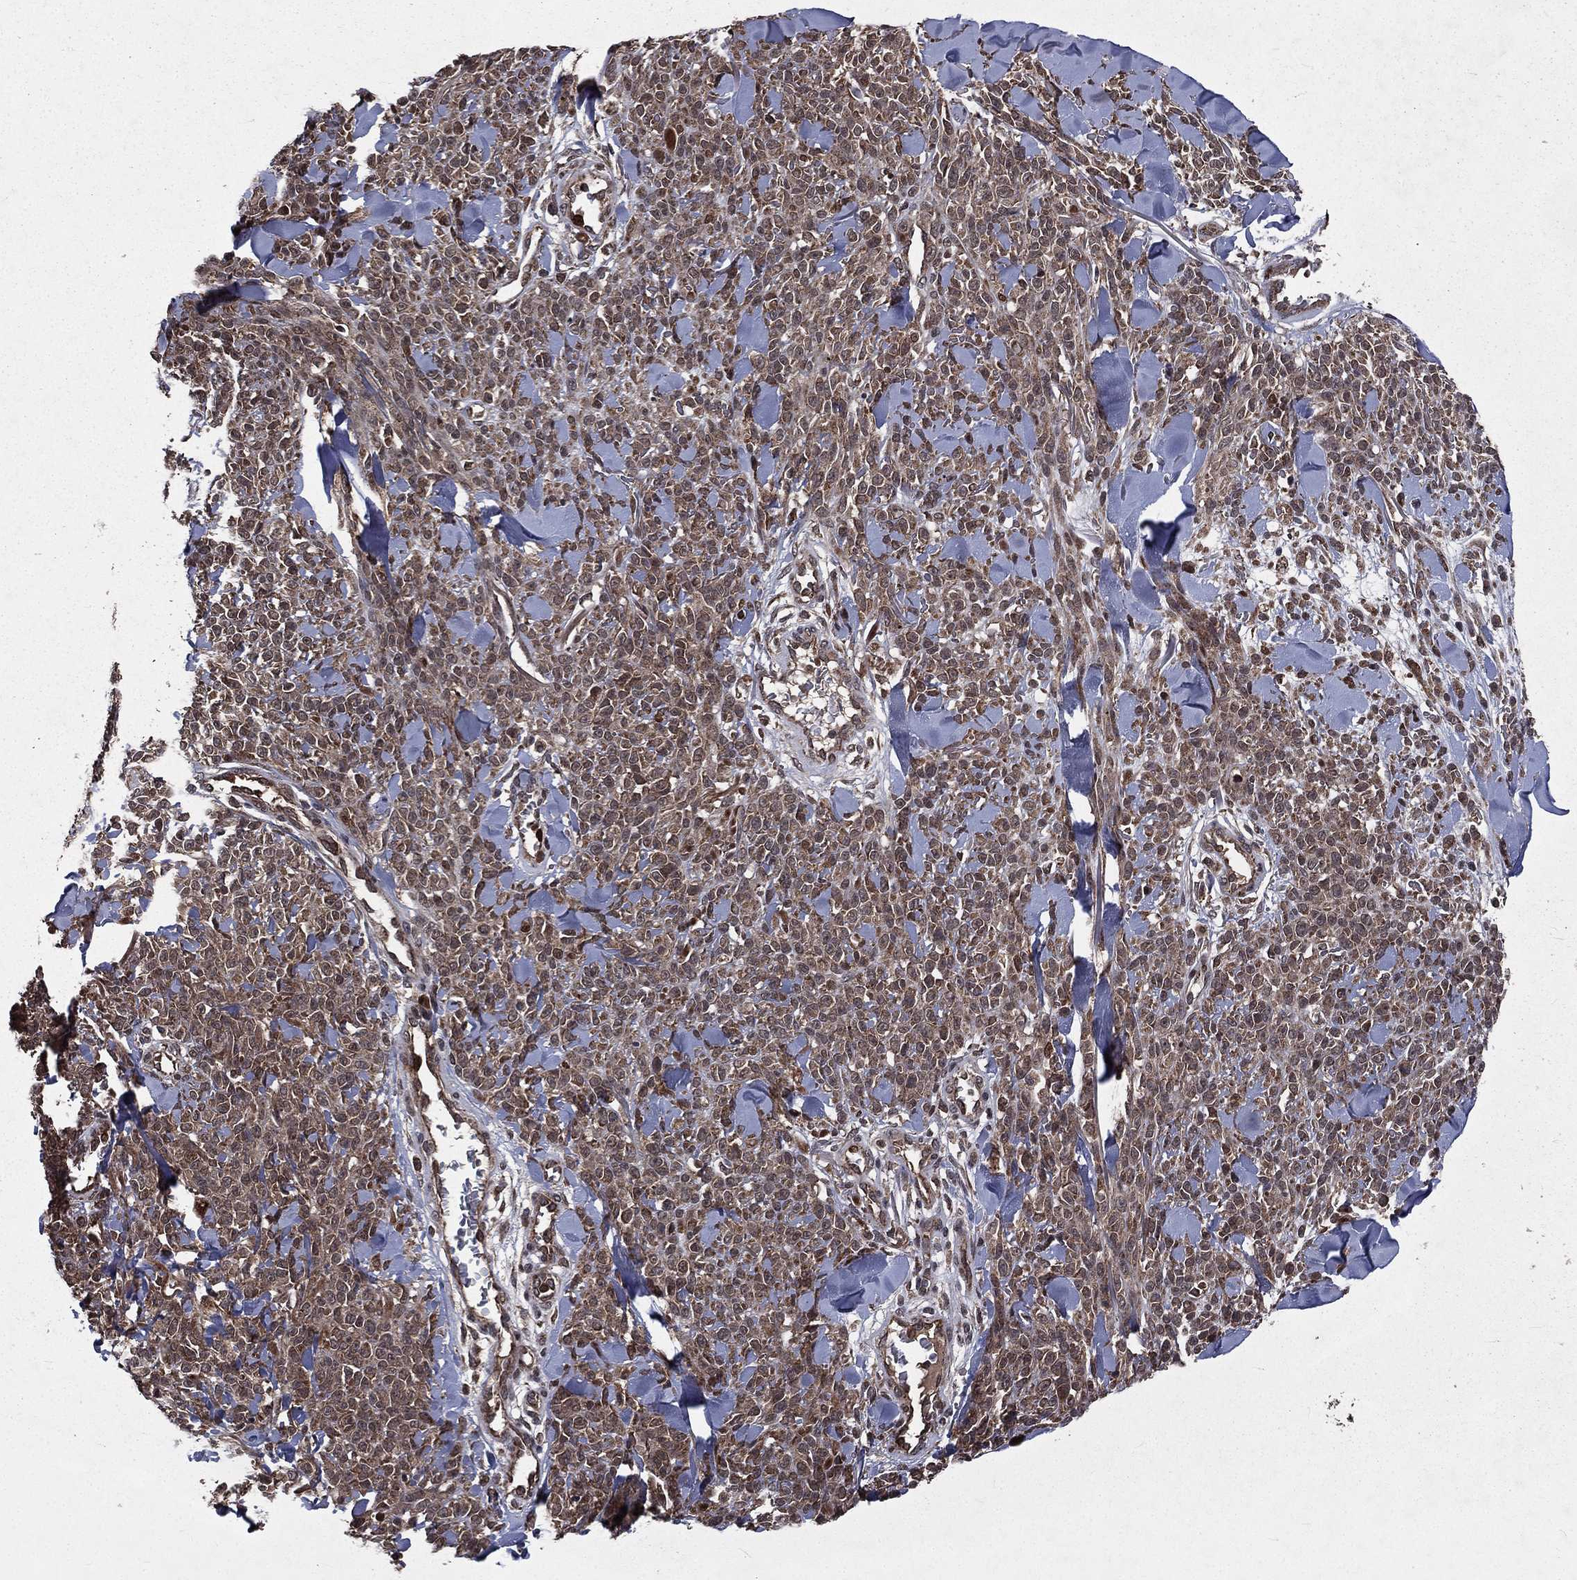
{"staining": {"intensity": "weak", "quantity": "25%-75%", "location": "cytoplasmic/membranous"}, "tissue": "melanoma", "cell_type": "Tumor cells", "image_type": "cancer", "snomed": [{"axis": "morphology", "description": "Malignant melanoma, NOS"}, {"axis": "topography", "description": "Skin"}, {"axis": "topography", "description": "Skin of trunk"}], "caption": "High-power microscopy captured an immunohistochemistry (IHC) histopathology image of malignant melanoma, revealing weak cytoplasmic/membranous staining in approximately 25%-75% of tumor cells.", "gene": "LENG8", "patient": {"sex": "male", "age": 74}}